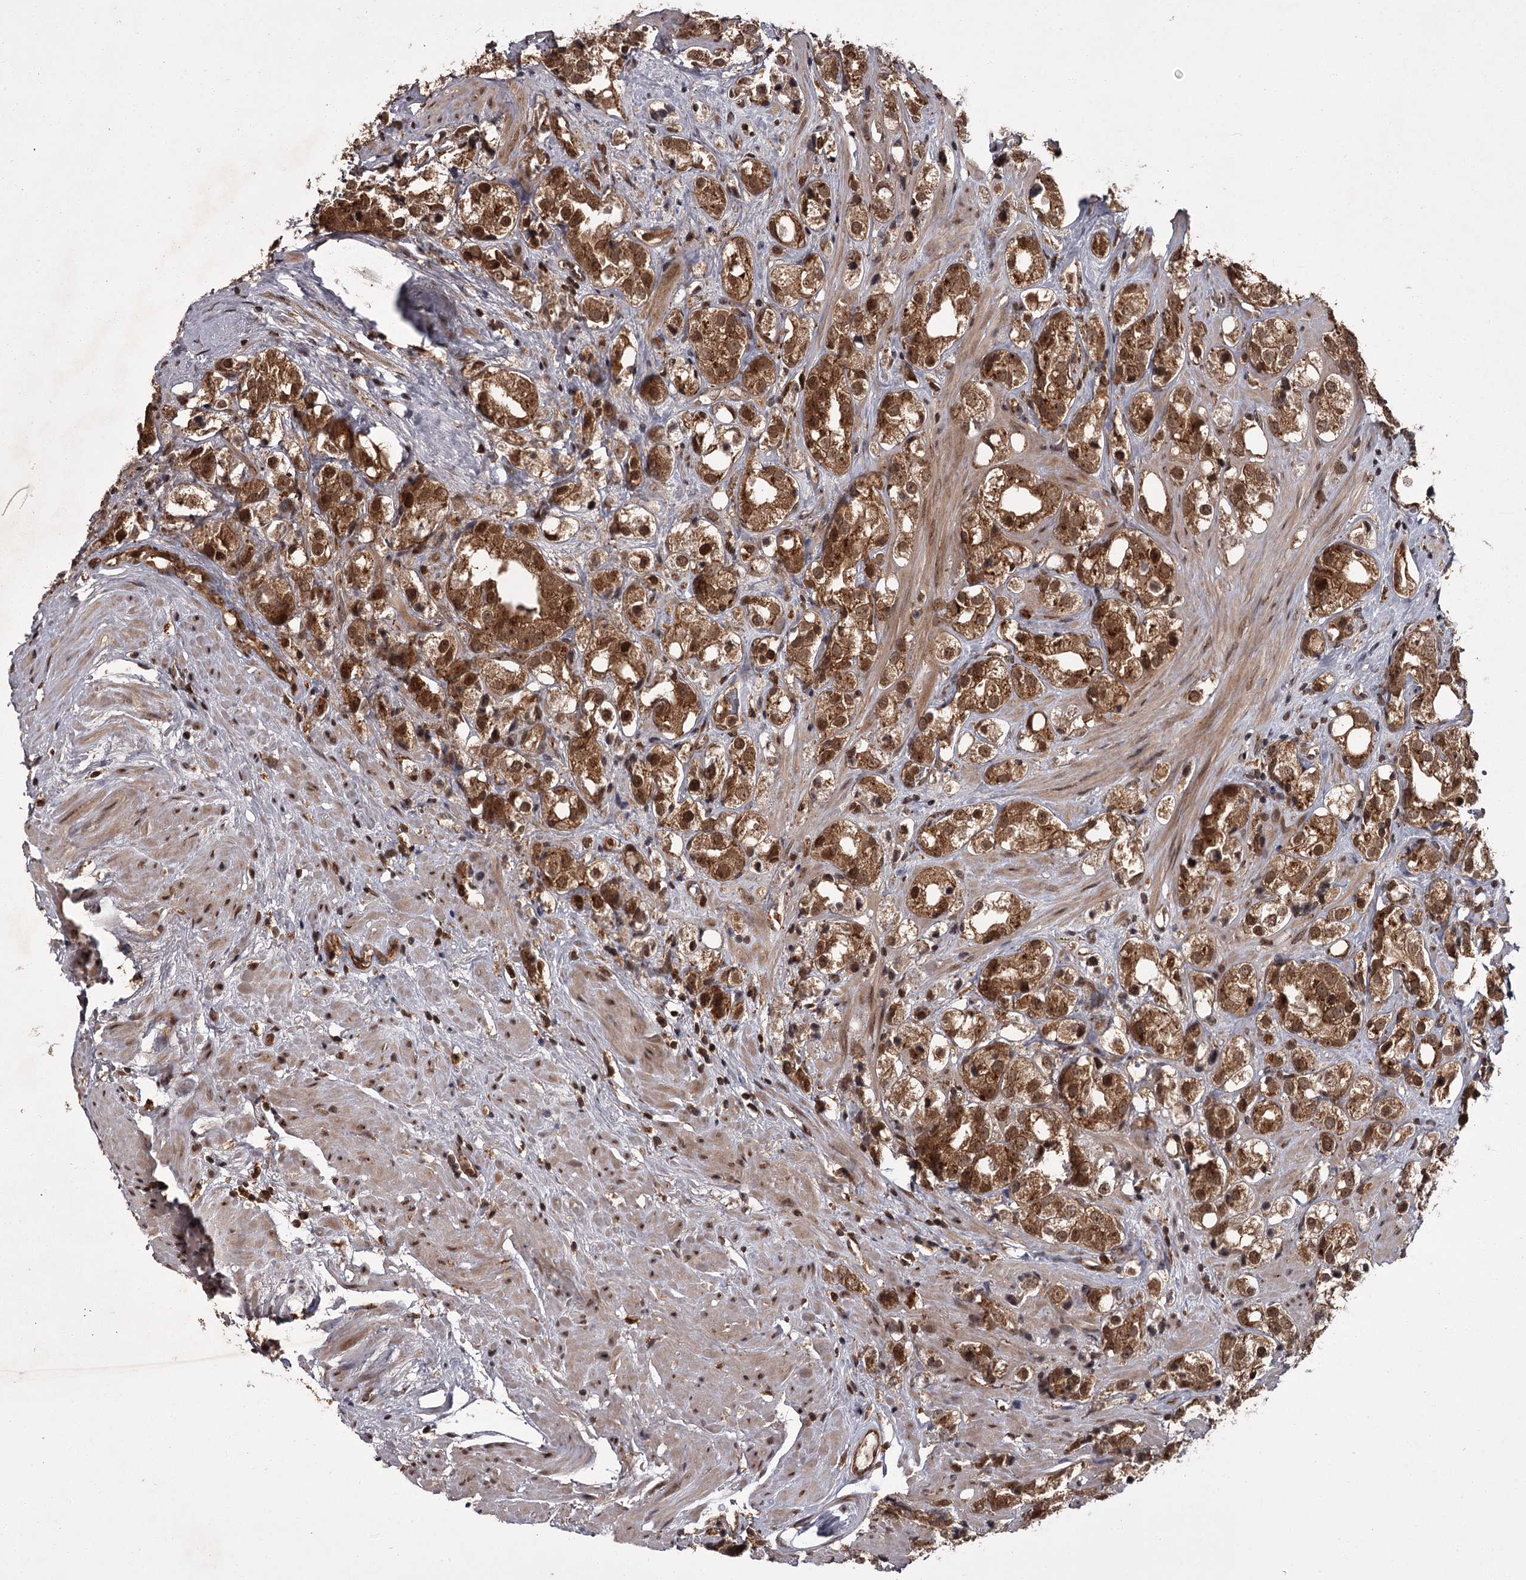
{"staining": {"intensity": "moderate", "quantity": ">75%", "location": "cytoplasmic/membranous,nuclear"}, "tissue": "prostate cancer", "cell_type": "Tumor cells", "image_type": "cancer", "snomed": [{"axis": "morphology", "description": "Adenocarcinoma, NOS"}, {"axis": "topography", "description": "Prostate"}], "caption": "High-magnification brightfield microscopy of adenocarcinoma (prostate) stained with DAB (brown) and counterstained with hematoxylin (blue). tumor cells exhibit moderate cytoplasmic/membranous and nuclear expression is appreciated in about>75% of cells. (Stains: DAB (3,3'-diaminobenzidine) in brown, nuclei in blue, Microscopy: brightfield microscopy at high magnification).", "gene": "TBC1D23", "patient": {"sex": "male", "age": 79}}